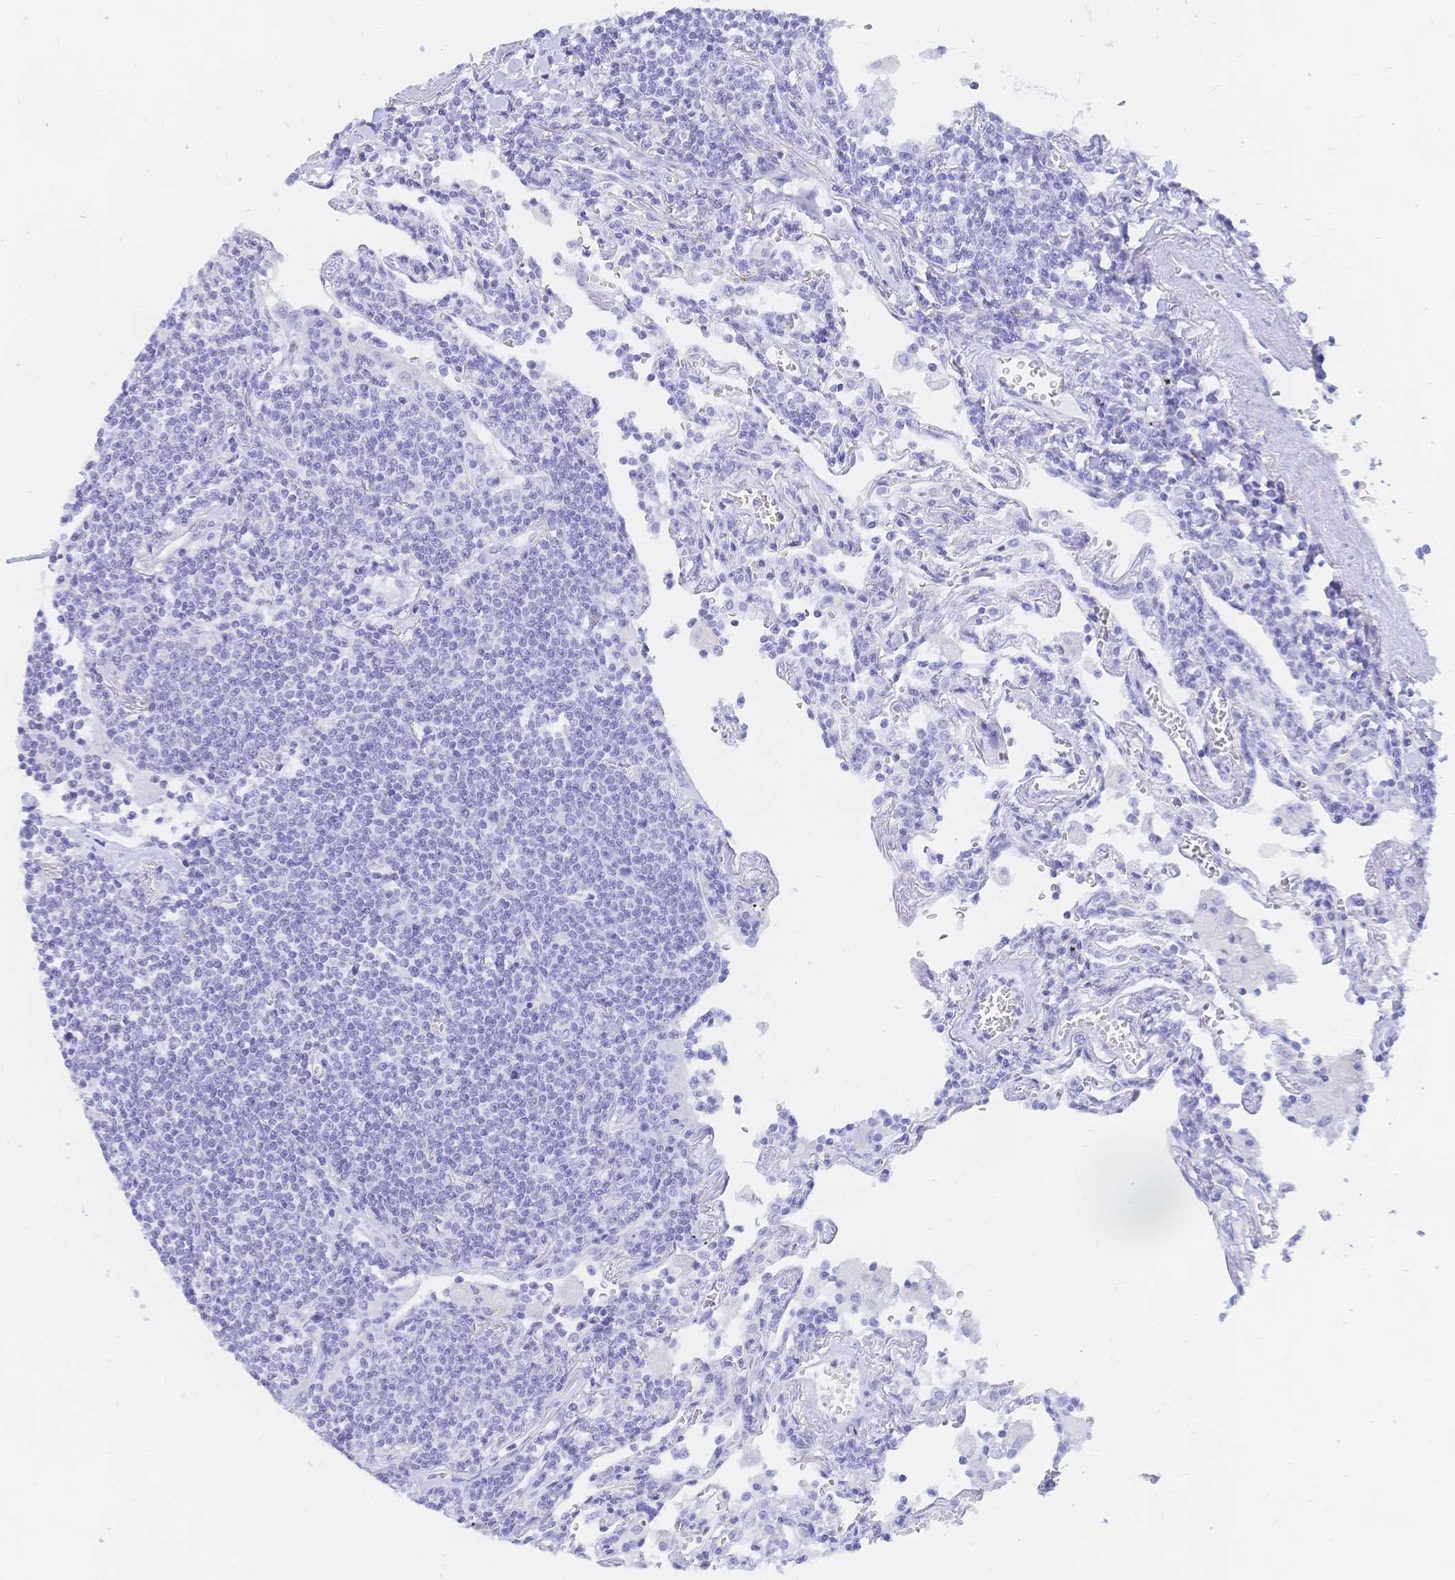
{"staining": {"intensity": "negative", "quantity": "none", "location": "none"}, "tissue": "lymphoma", "cell_type": "Tumor cells", "image_type": "cancer", "snomed": [{"axis": "morphology", "description": "Malignant lymphoma, non-Hodgkin's type, Low grade"}, {"axis": "topography", "description": "Lung"}], "caption": "Photomicrograph shows no significant protein positivity in tumor cells of lymphoma.", "gene": "MEP1B", "patient": {"sex": "female", "age": 71}}